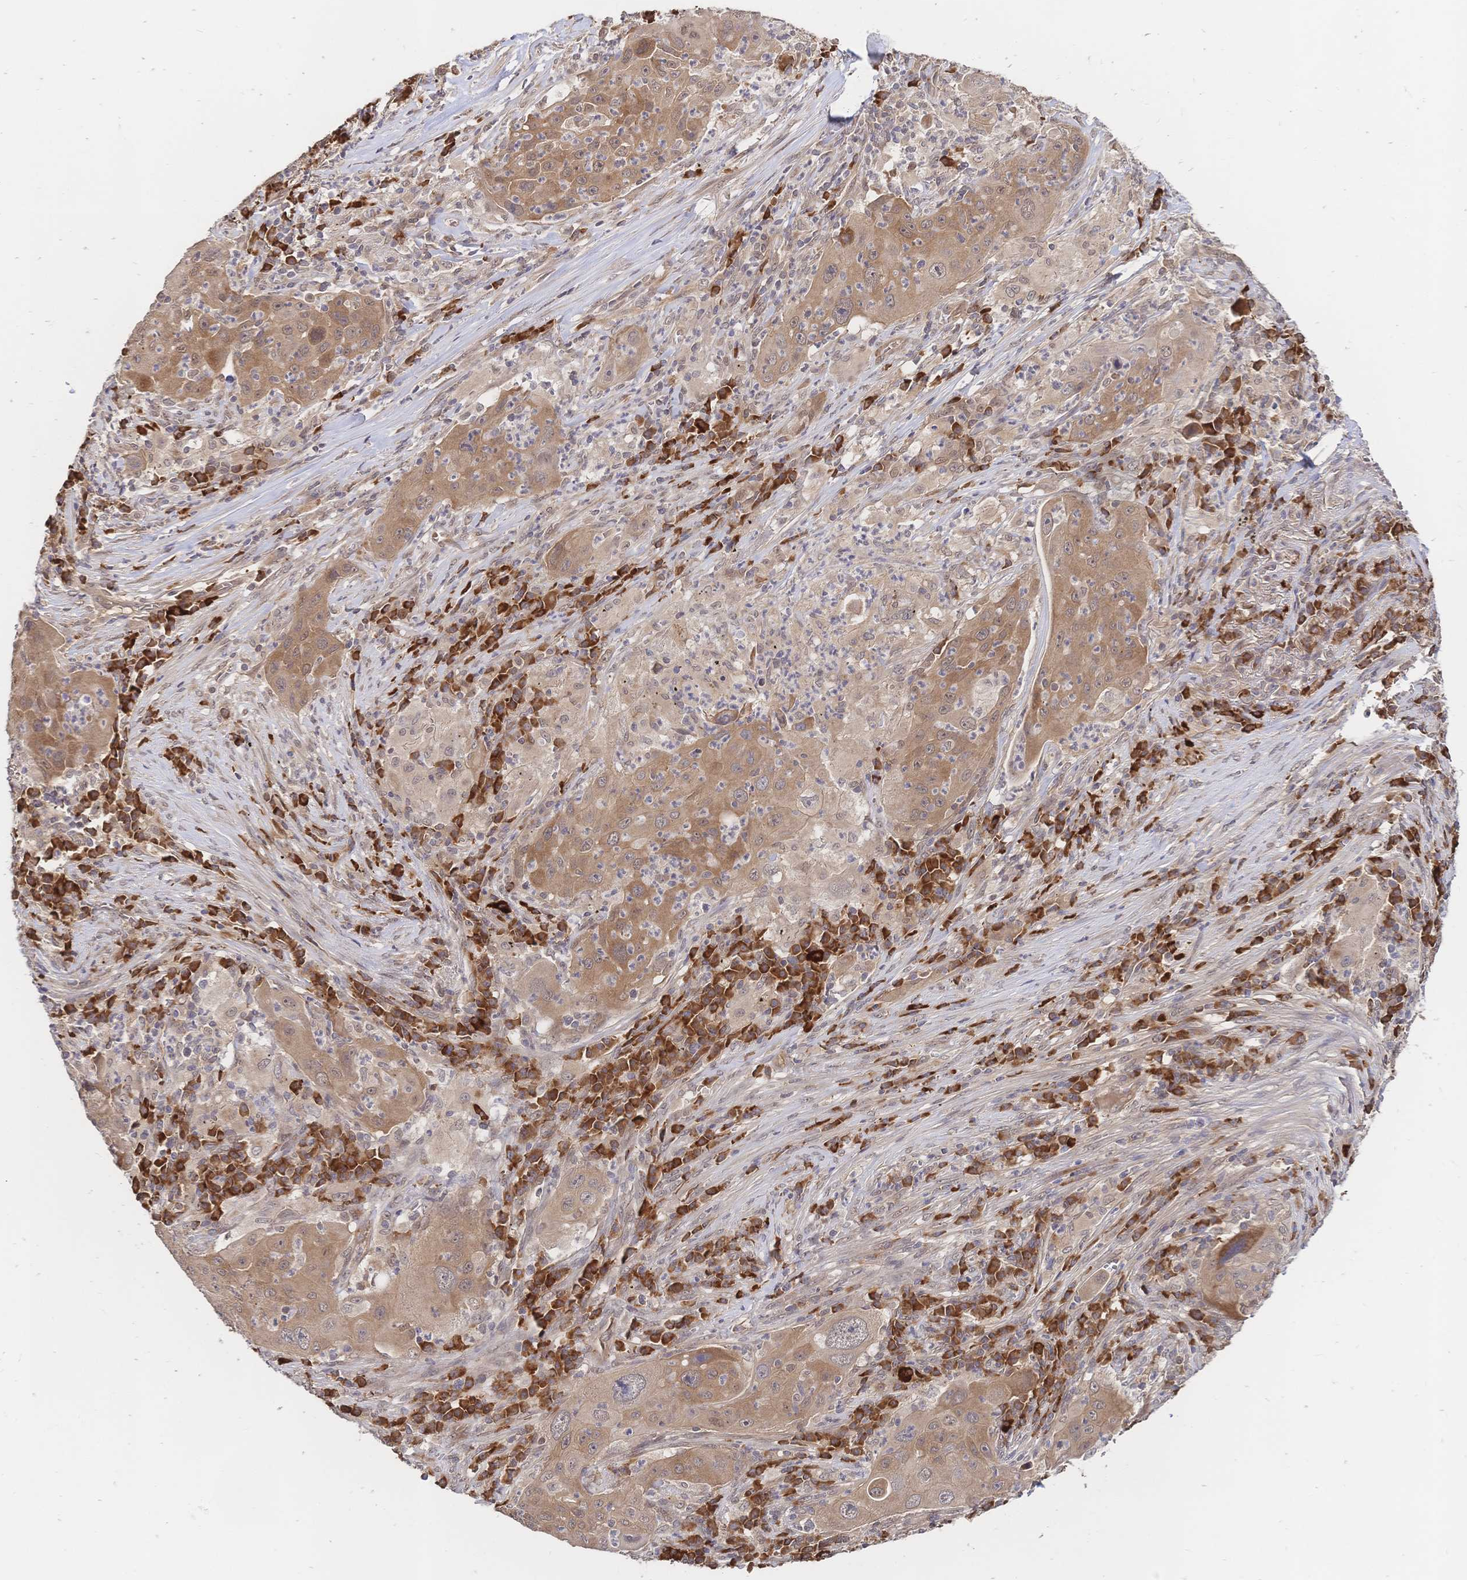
{"staining": {"intensity": "moderate", "quantity": ">75%", "location": "cytoplasmic/membranous"}, "tissue": "lung cancer", "cell_type": "Tumor cells", "image_type": "cancer", "snomed": [{"axis": "morphology", "description": "Squamous cell carcinoma, NOS"}, {"axis": "topography", "description": "Lung"}], "caption": "The histopathology image exhibits a brown stain indicating the presence of a protein in the cytoplasmic/membranous of tumor cells in lung cancer. (IHC, brightfield microscopy, high magnification).", "gene": "LMO4", "patient": {"sex": "female", "age": 59}}